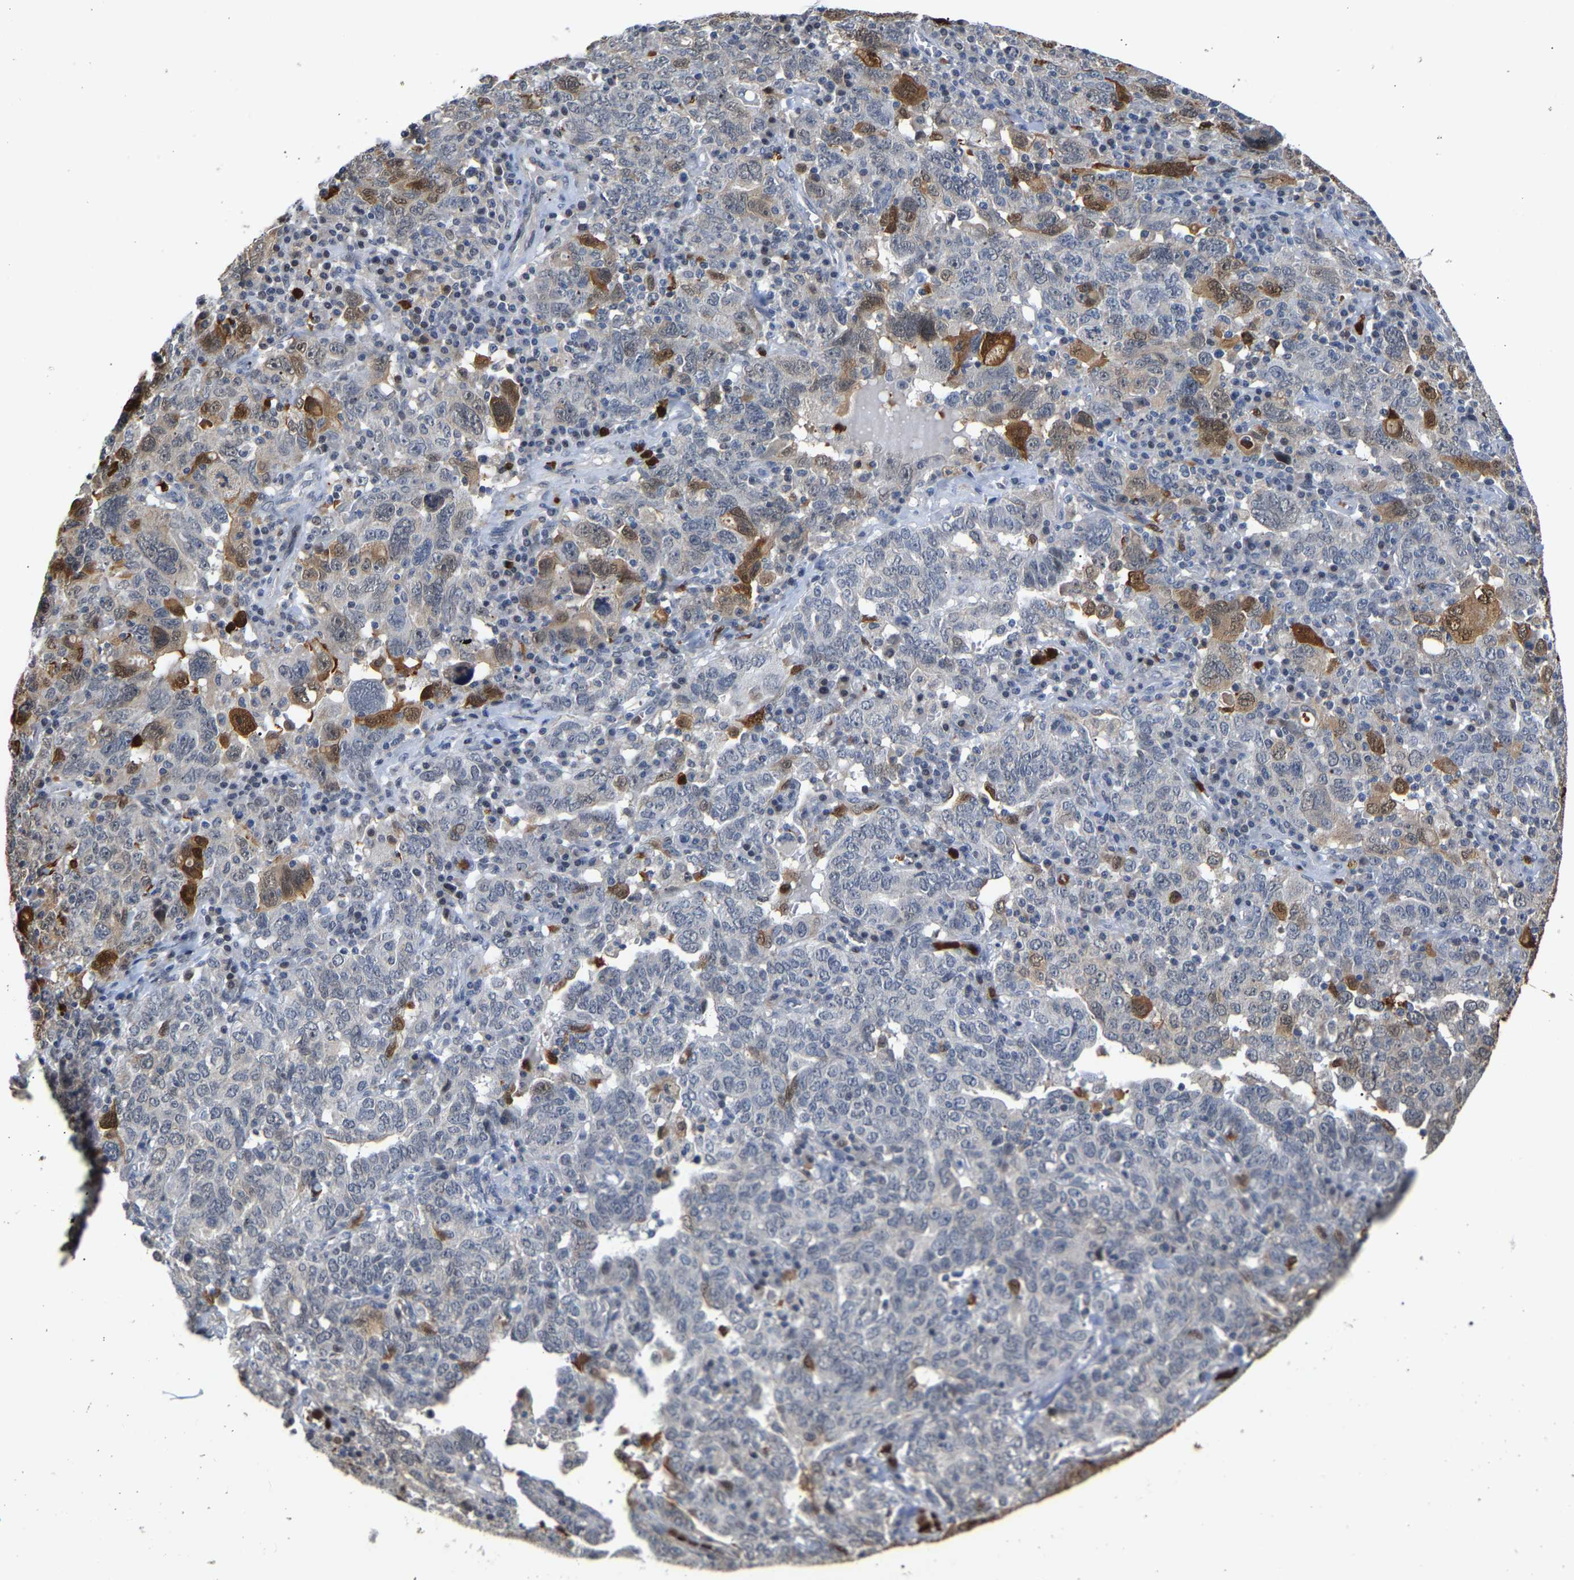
{"staining": {"intensity": "moderate", "quantity": "<25%", "location": "cytoplasmic/membranous,nuclear"}, "tissue": "ovarian cancer", "cell_type": "Tumor cells", "image_type": "cancer", "snomed": [{"axis": "morphology", "description": "Carcinoma, endometroid"}, {"axis": "topography", "description": "Ovary"}], "caption": "Immunohistochemistry (IHC) (DAB (3,3'-diaminobenzidine)) staining of ovarian cancer (endometroid carcinoma) reveals moderate cytoplasmic/membranous and nuclear protein staining in approximately <25% of tumor cells.", "gene": "TDRD7", "patient": {"sex": "female", "age": 62}}